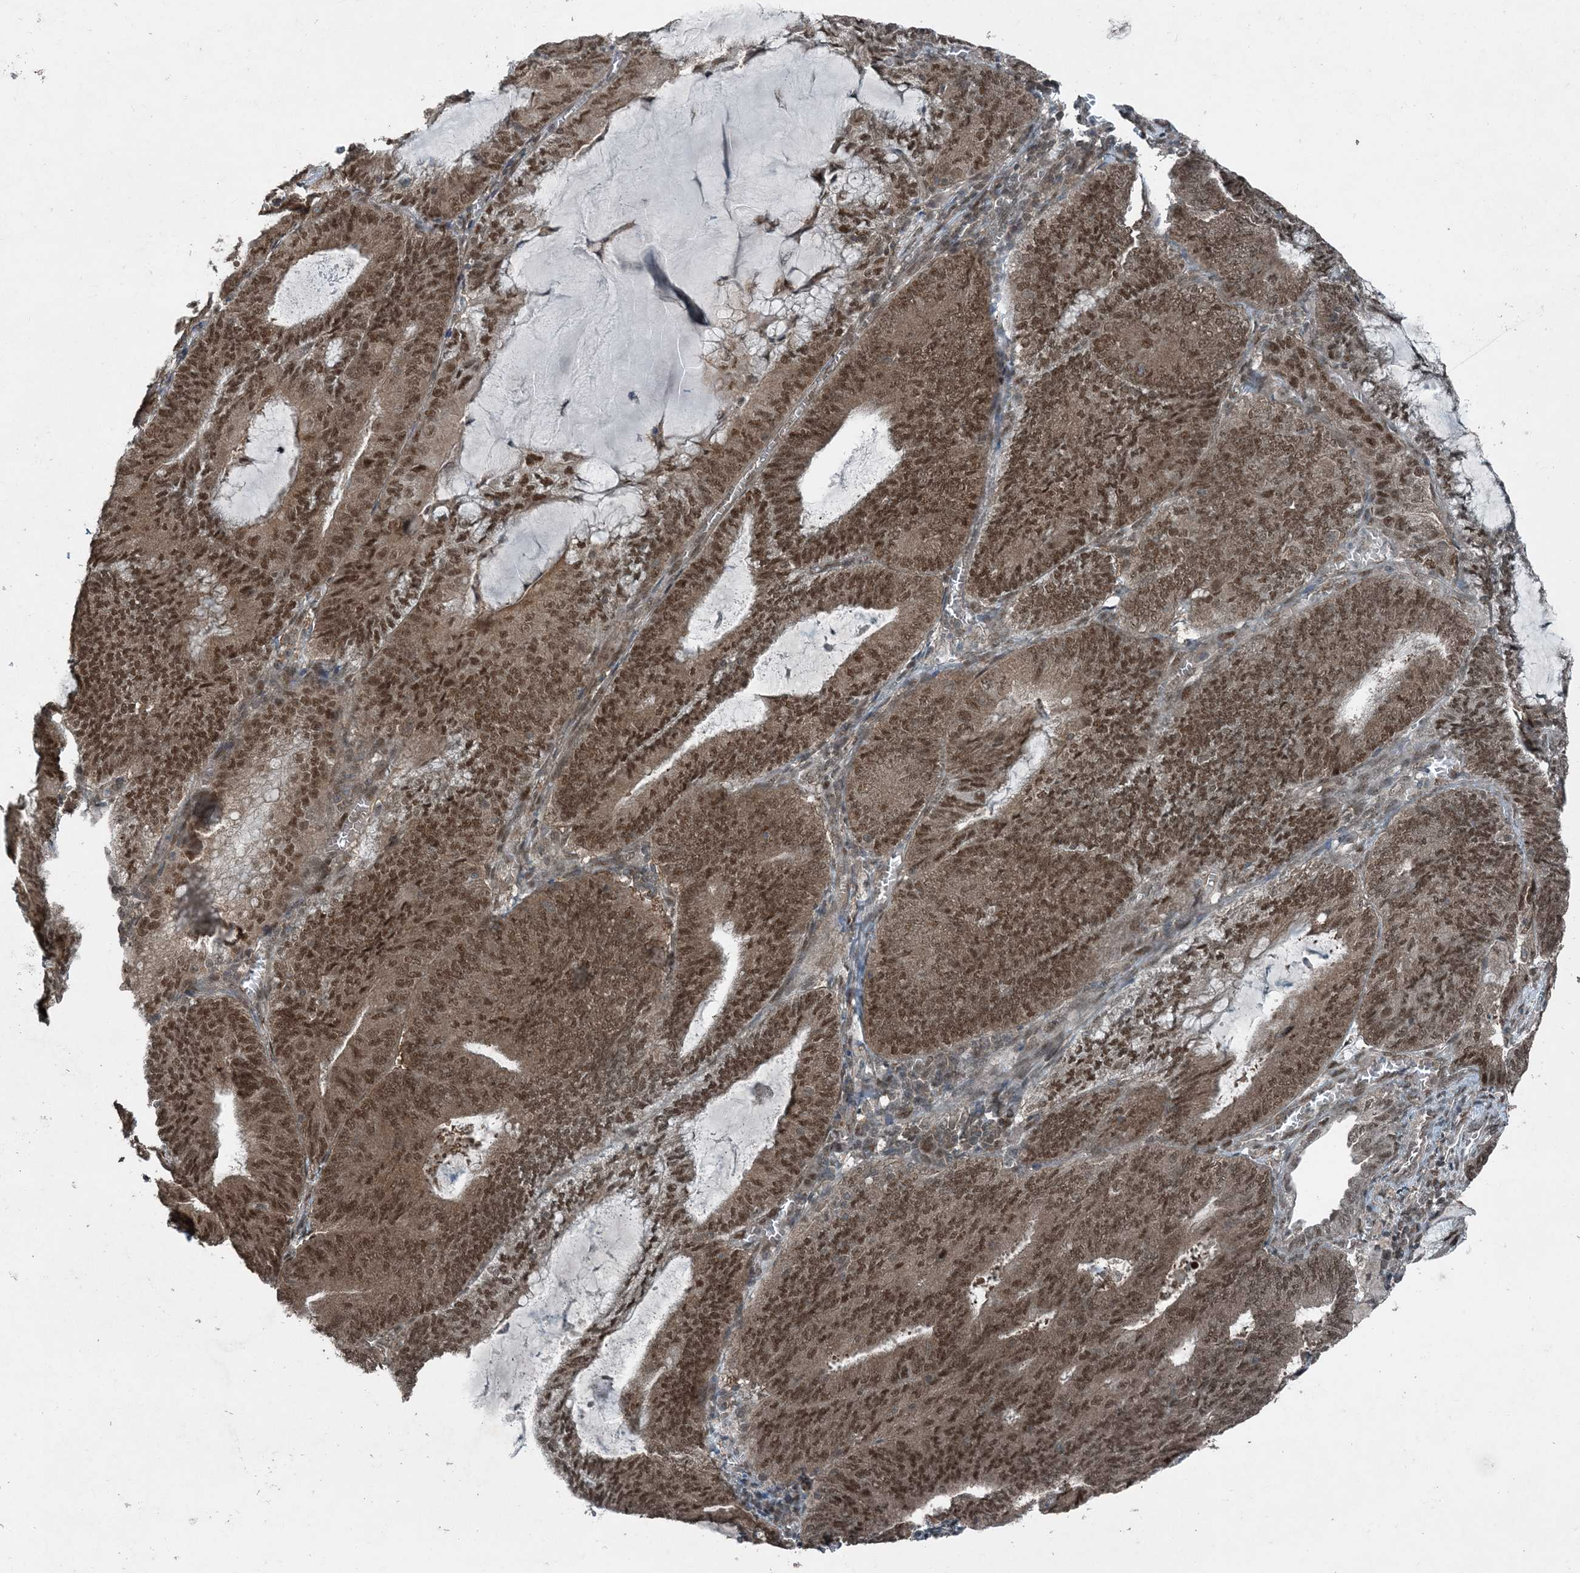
{"staining": {"intensity": "strong", "quantity": ">75%", "location": "nuclear"}, "tissue": "endometrial cancer", "cell_type": "Tumor cells", "image_type": "cancer", "snomed": [{"axis": "morphology", "description": "Adenocarcinoma, NOS"}, {"axis": "topography", "description": "Endometrium"}], "caption": "There is high levels of strong nuclear positivity in tumor cells of endometrial adenocarcinoma, as demonstrated by immunohistochemical staining (brown color).", "gene": "COPS7B", "patient": {"sex": "female", "age": 81}}